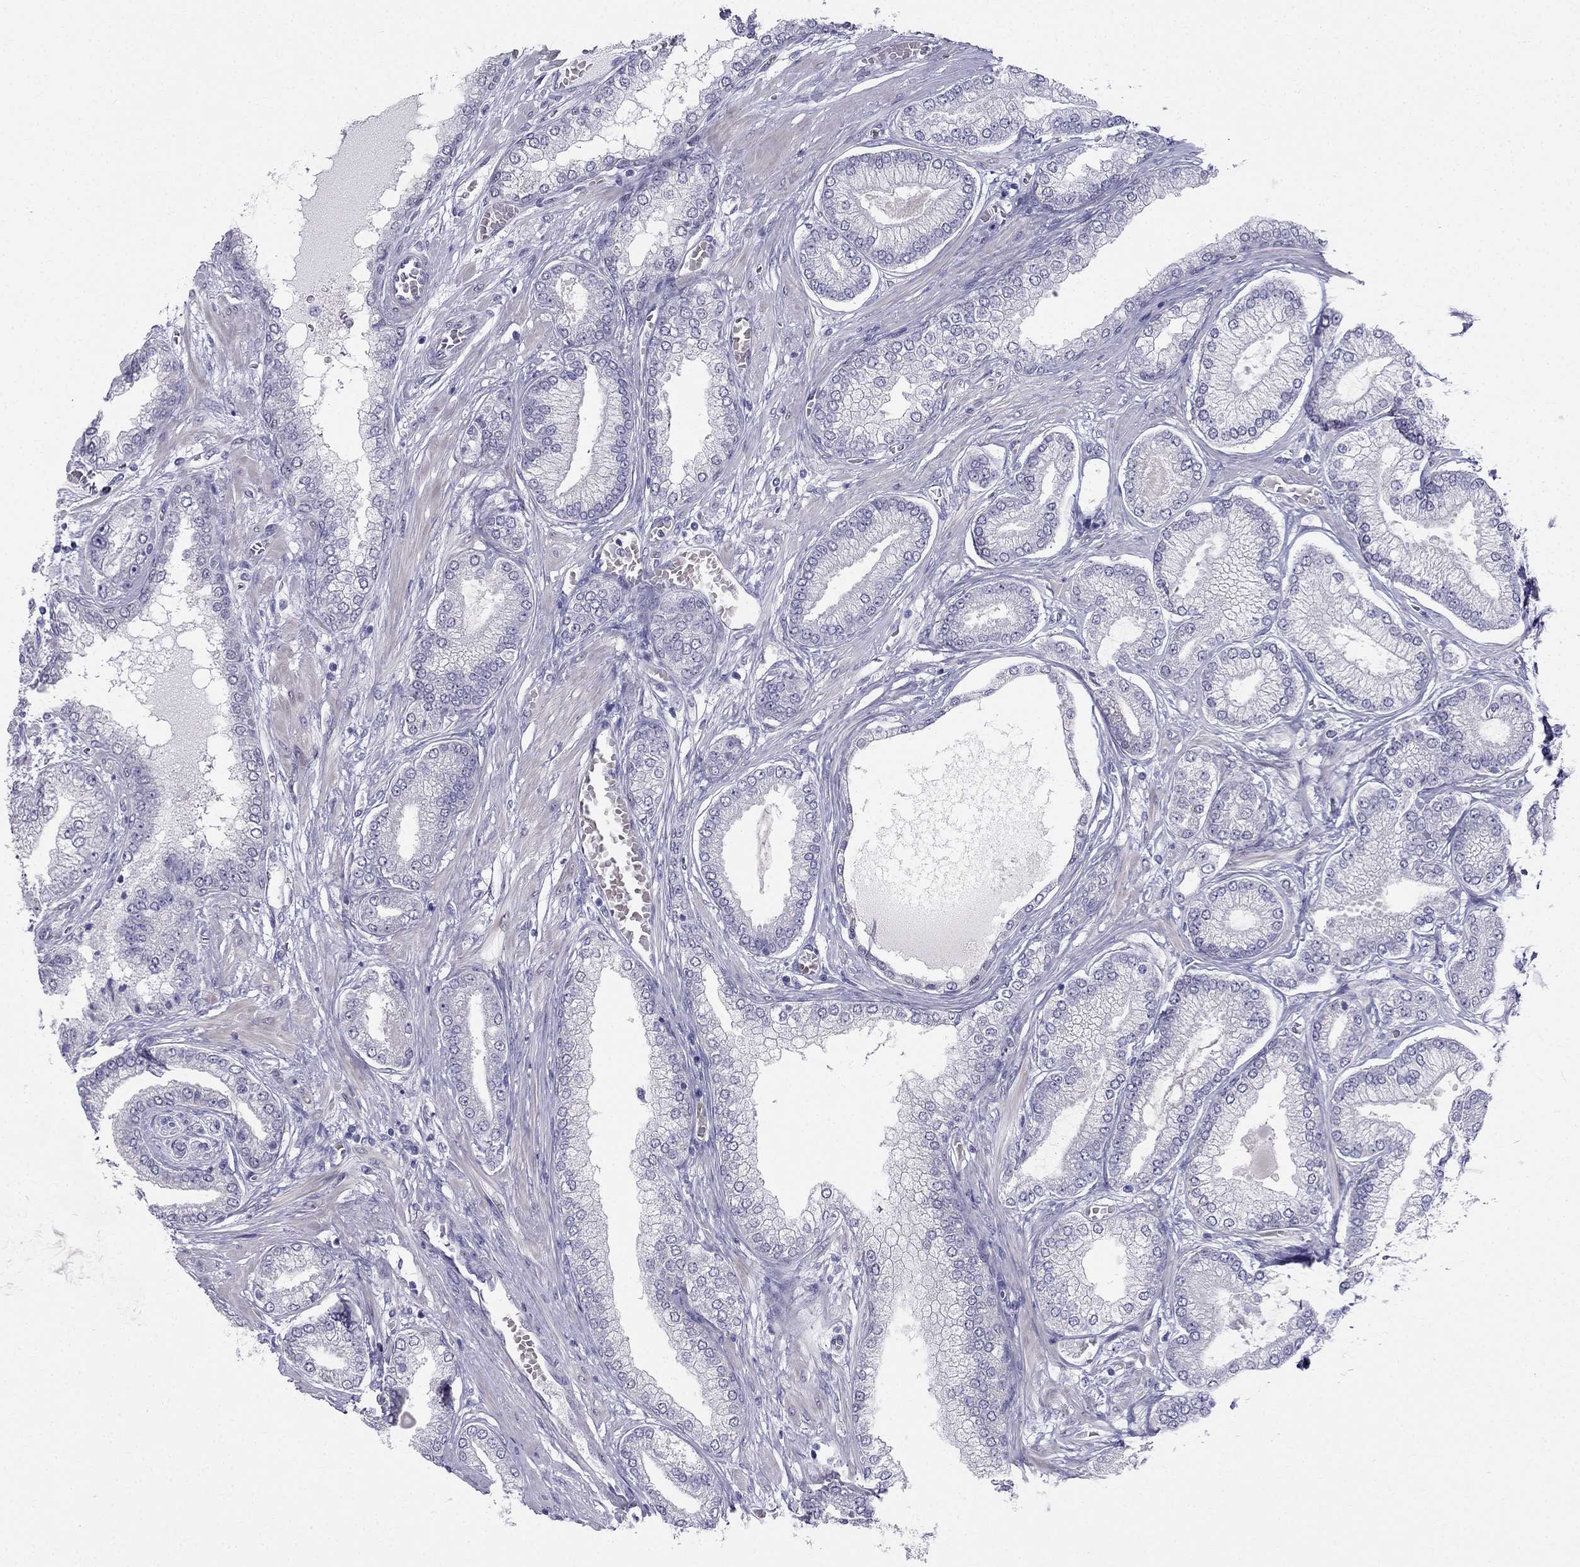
{"staining": {"intensity": "negative", "quantity": "none", "location": "none"}, "tissue": "prostate cancer", "cell_type": "Tumor cells", "image_type": "cancer", "snomed": [{"axis": "morphology", "description": "Adenocarcinoma, Low grade"}, {"axis": "topography", "description": "Prostate"}], "caption": "Immunohistochemical staining of prostate adenocarcinoma (low-grade) exhibits no significant staining in tumor cells.", "gene": "BAG5", "patient": {"sex": "male", "age": 57}}